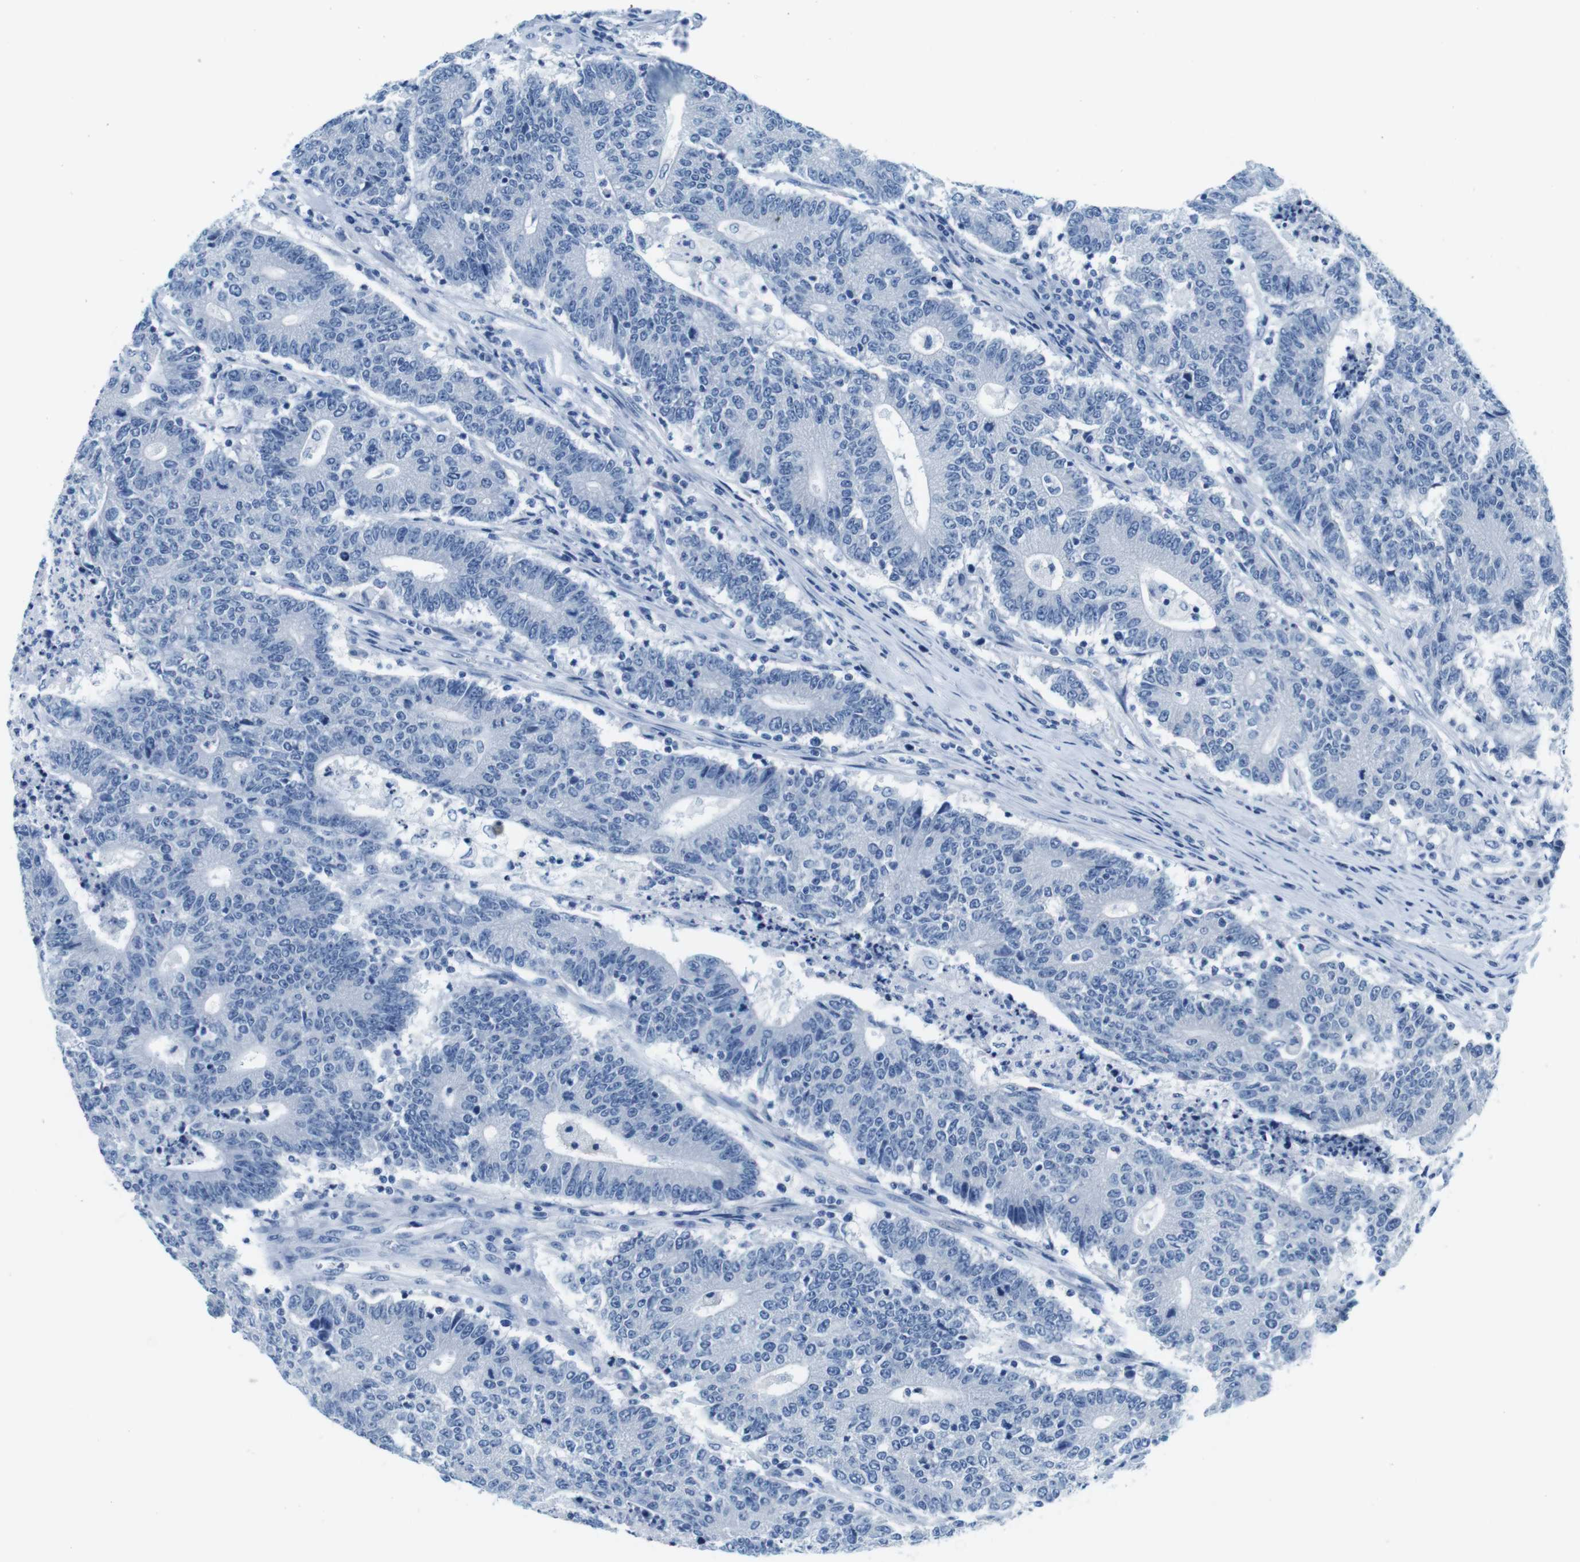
{"staining": {"intensity": "negative", "quantity": "none", "location": "none"}, "tissue": "colorectal cancer", "cell_type": "Tumor cells", "image_type": "cancer", "snomed": [{"axis": "morphology", "description": "Normal tissue, NOS"}, {"axis": "morphology", "description": "Adenocarcinoma, NOS"}, {"axis": "topography", "description": "Colon"}], "caption": "Immunohistochemistry histopathology image of colorectal adenocarcinoma stained for a protein (brown), which demonstrates no staining in tumor cells.", "gene": "EIF2B5", "patient": {"sex": "female", "age": 75}}